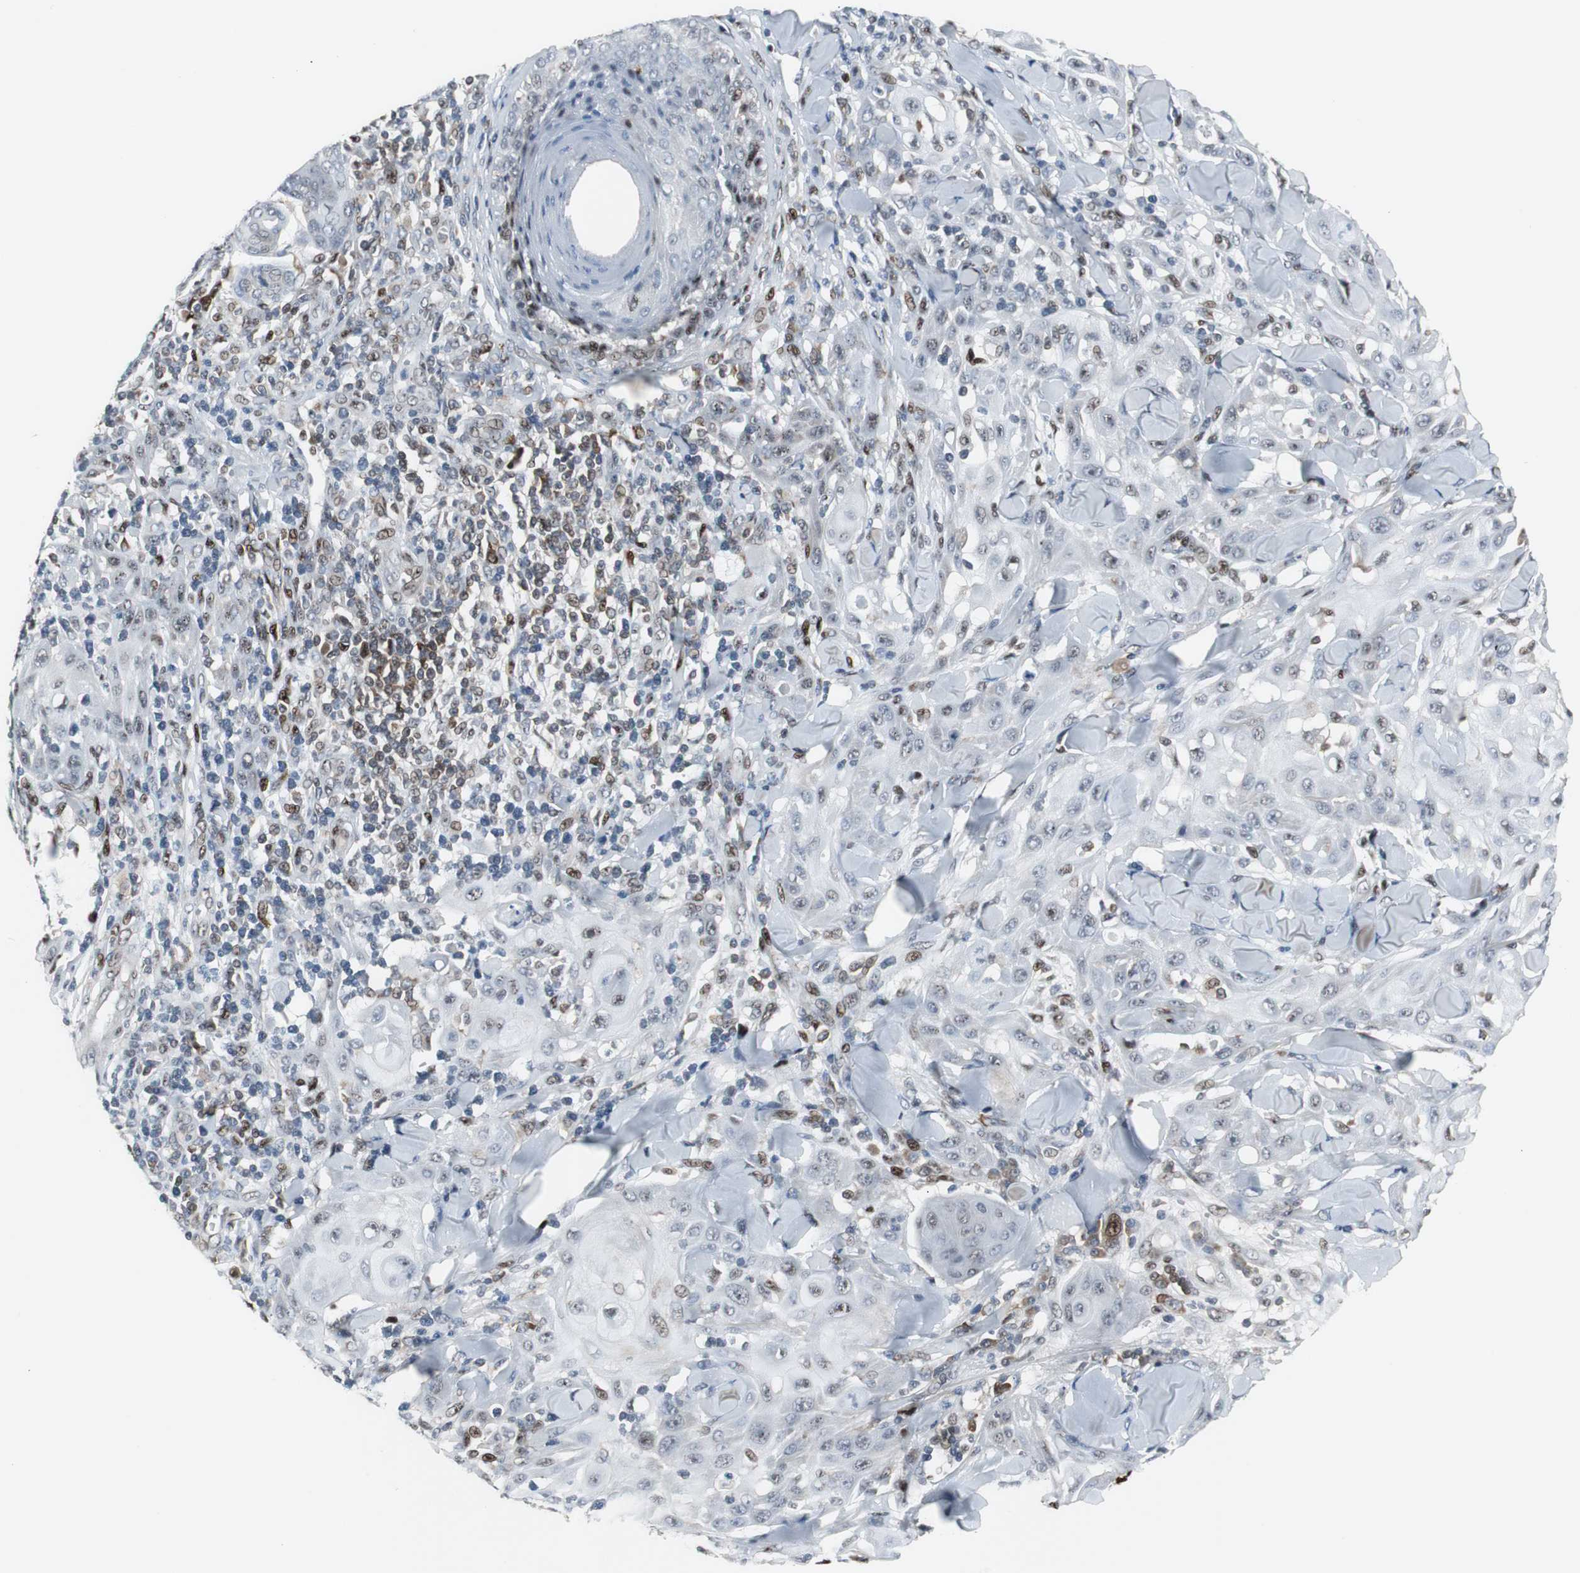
{"staining": {"intensity": "moderate", "quantity": "<25%", "location": "nuclear"}, "tissue": "skin cancer", "cell_type": "Tumor cells", "image_type": "cancer", "snomed": [{"axis": "morphology", "description": "Squamous cell carcinoma, NOS"}, {"axis": "topography", "description": "Skin"}], "caption": "DAB immunohistochemical staining of human skin squamous cell carcinoma shows moderate nuclear protein staining in about <25% of tumor cells.", "gene": "GRK2", "patient": {"sex": "male", "age": 24}}